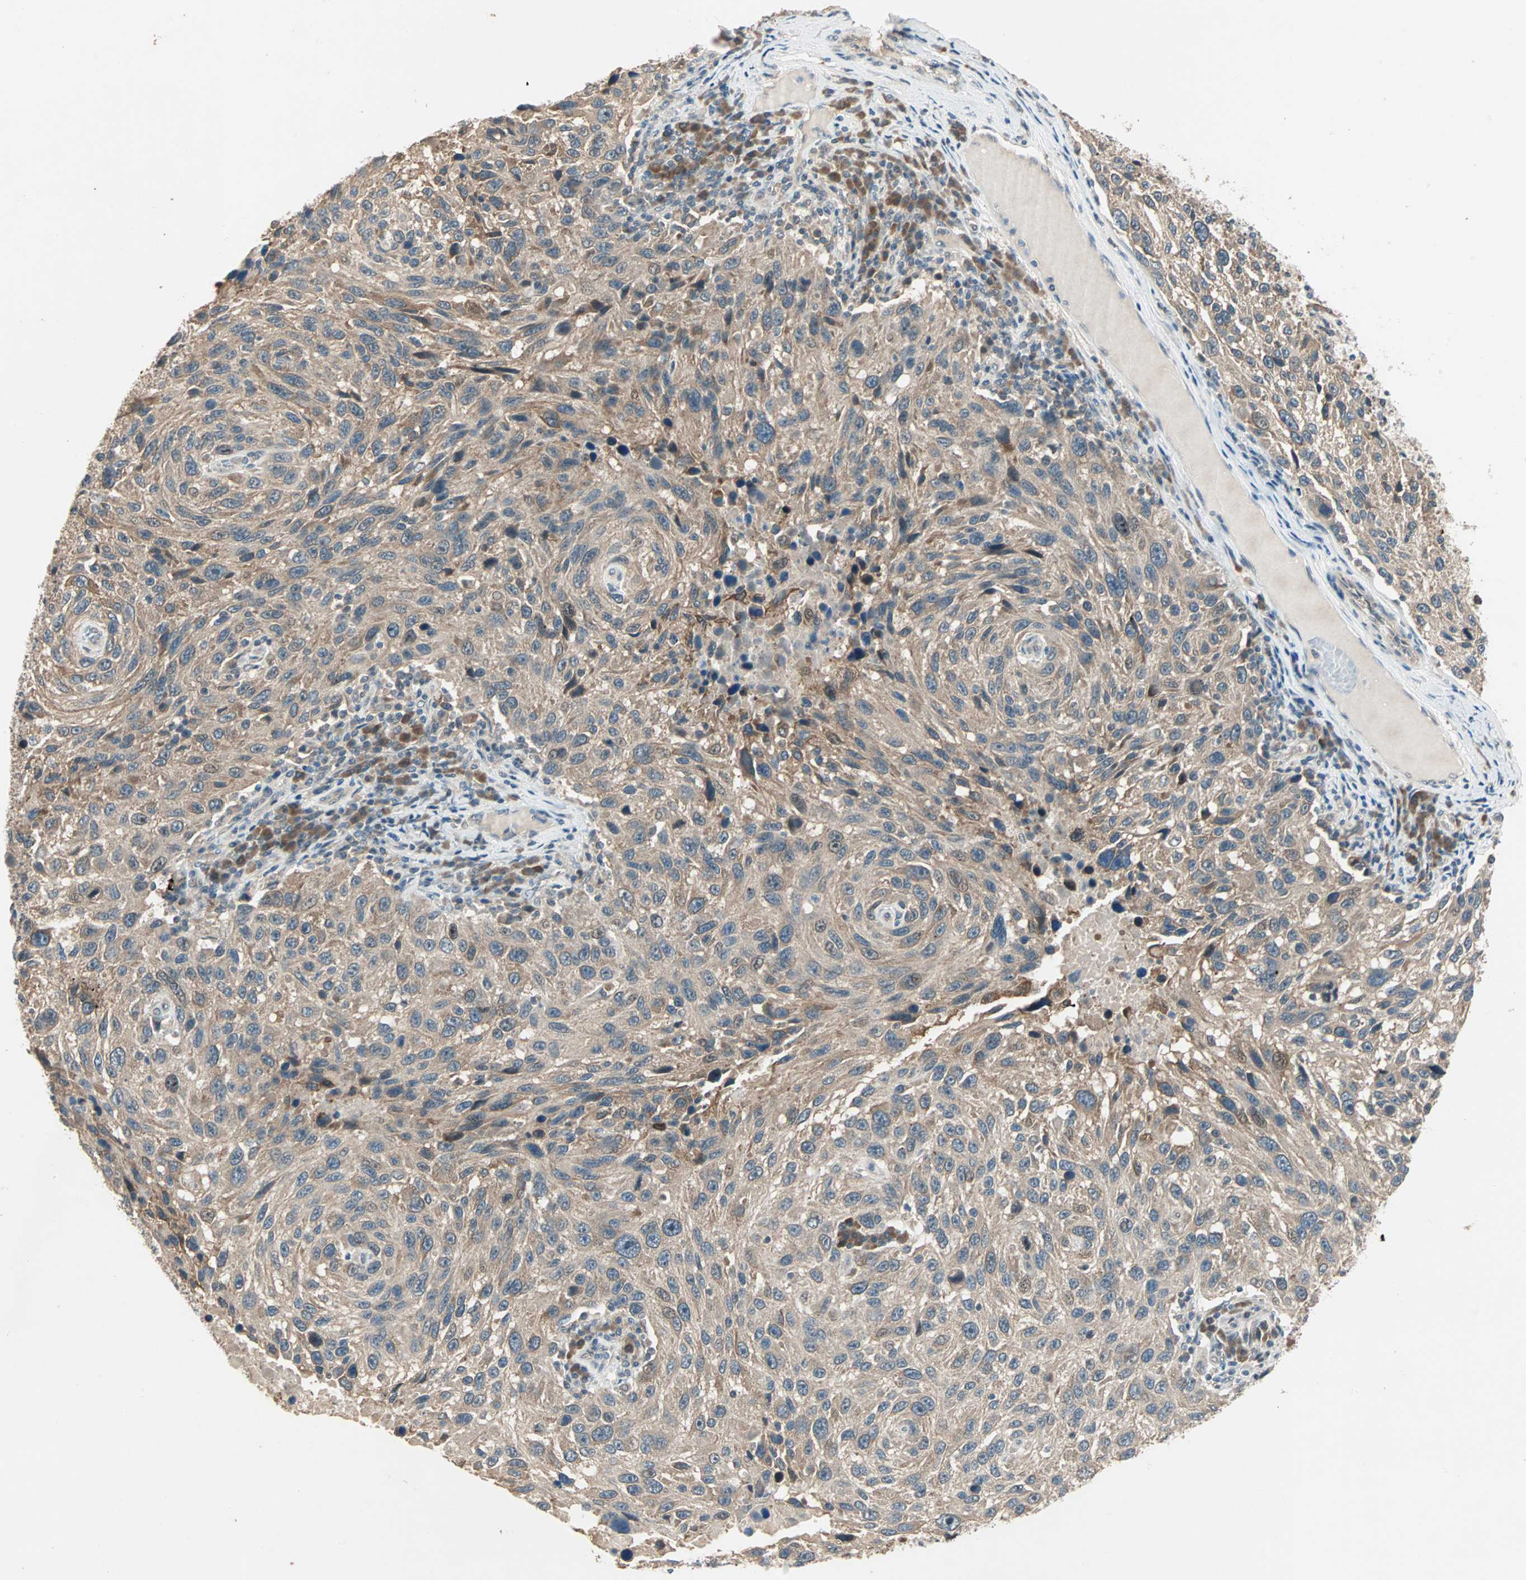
{"staining": {"intensity": "moderate", "quantity": ">75%", "location": "cytoplasmic/membranous"}, "tissue": "melanoma", "cell_type": "Tumor cells", "image_type": "cancer", "snomed": [{"axis": "morphology", "description": "Malignant melanoma, NOS"}, {"axis": "topography", "description": "Skin"}], "caption": "Malignant melanoma was stained to show a protein in brown. There is medium levels of moderate cytoplasmic/membranous expression in about >75% of tumor cells.", "gene": "TTF2", "patient": {"sex": "male", "age": 53}}